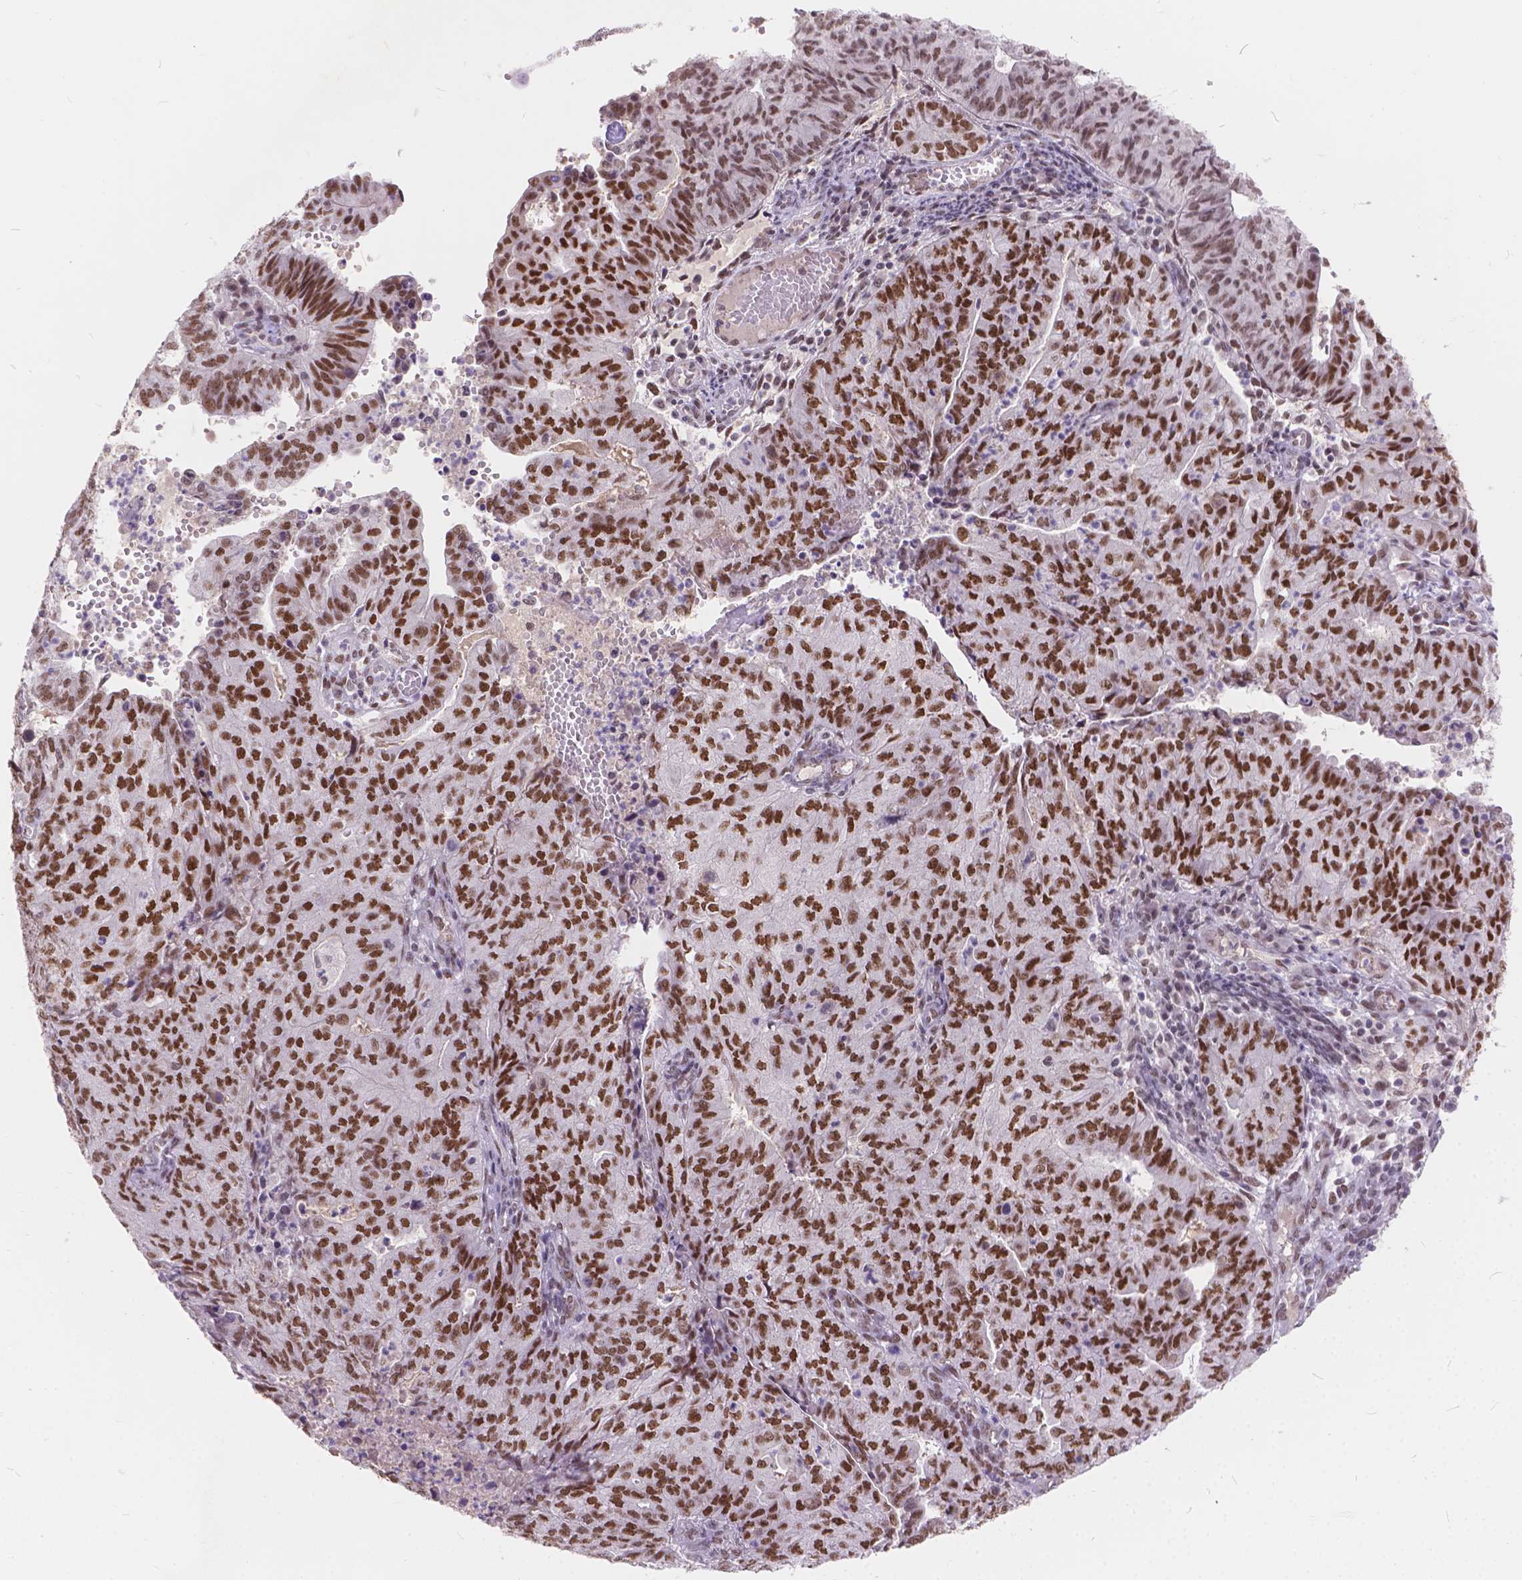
{"staining": {"intensity": "moderate", "quantity": ">75%", "location": "nuclear"}, "tissue": "endometrial cancer", "cell_type": "Tumor cells", "image_type": "cancer", "snomed": [{"axis": "morphology", "description": "Adenocarcinoma, NOS"}, {"axis": "topography", "description": "Endometrium"}], "caption": "Protein staining displays moderate nuclear staining in about >75% of tumor cells in endometrial cancer (adenocarcinoma).", "gene": "FAM53A", "patient": {"sex": "female", "age": 82}}